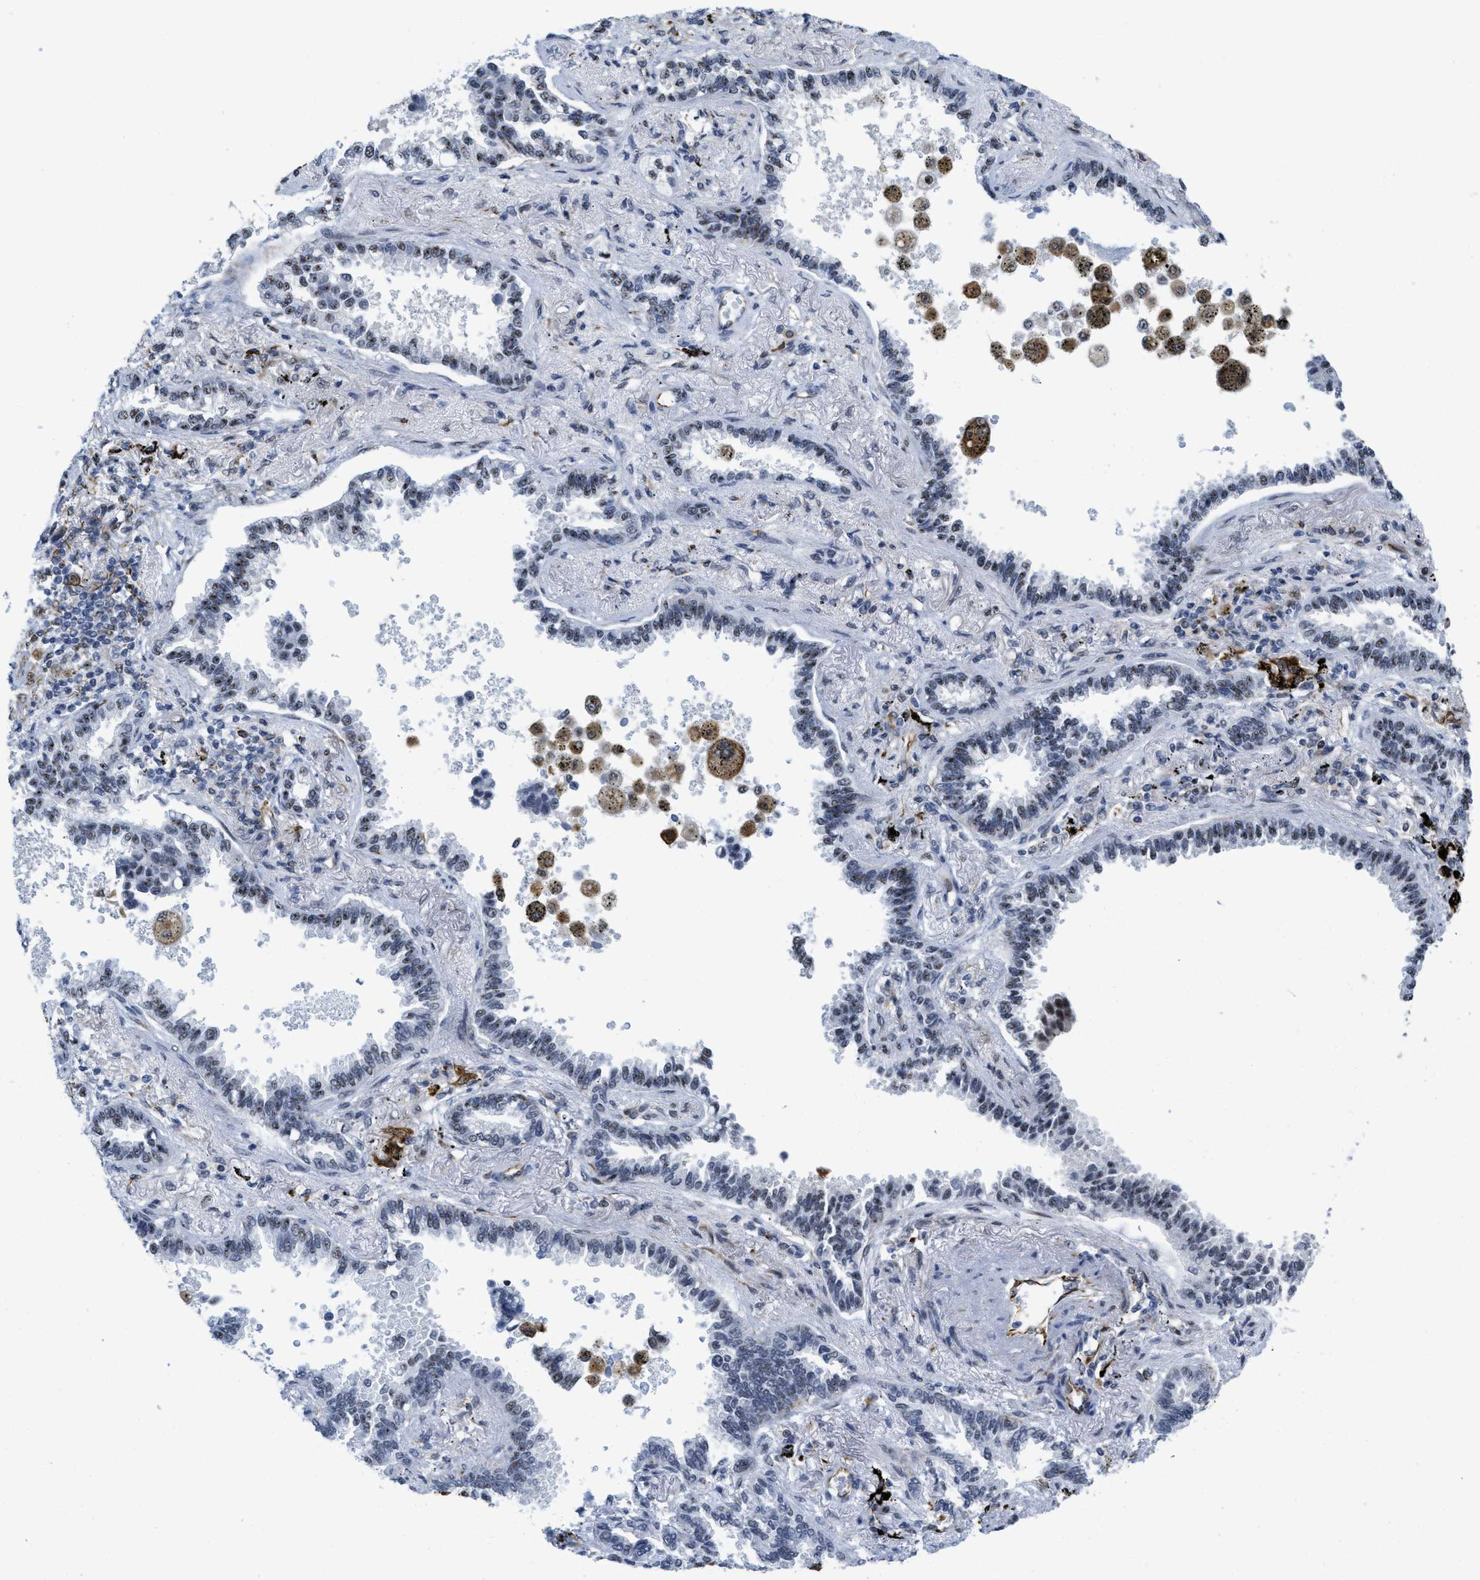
{"staining": {"intensity": "weak", "quantity": "25%-75%", "location": "nuclear"}, "tissue": "lung cancer", "cell_type": "Tumor cells", "image_type": "cancer", "snomed": [{"axis": "morphology", "description": "Normal tissue, NOS"}, {"axis": "morphology", "description": "Adenocarcinoma, NOS"}, {"axis": "topography", "description": "Lung"}], "caption": "Immunohistochemistry of lung cancer exhibits low levels of weak nuclear staining in approximately 25%-75% of tumor cells.", "gene": "LRRC8B", "patient": {"sex": "male", "age": 59}}